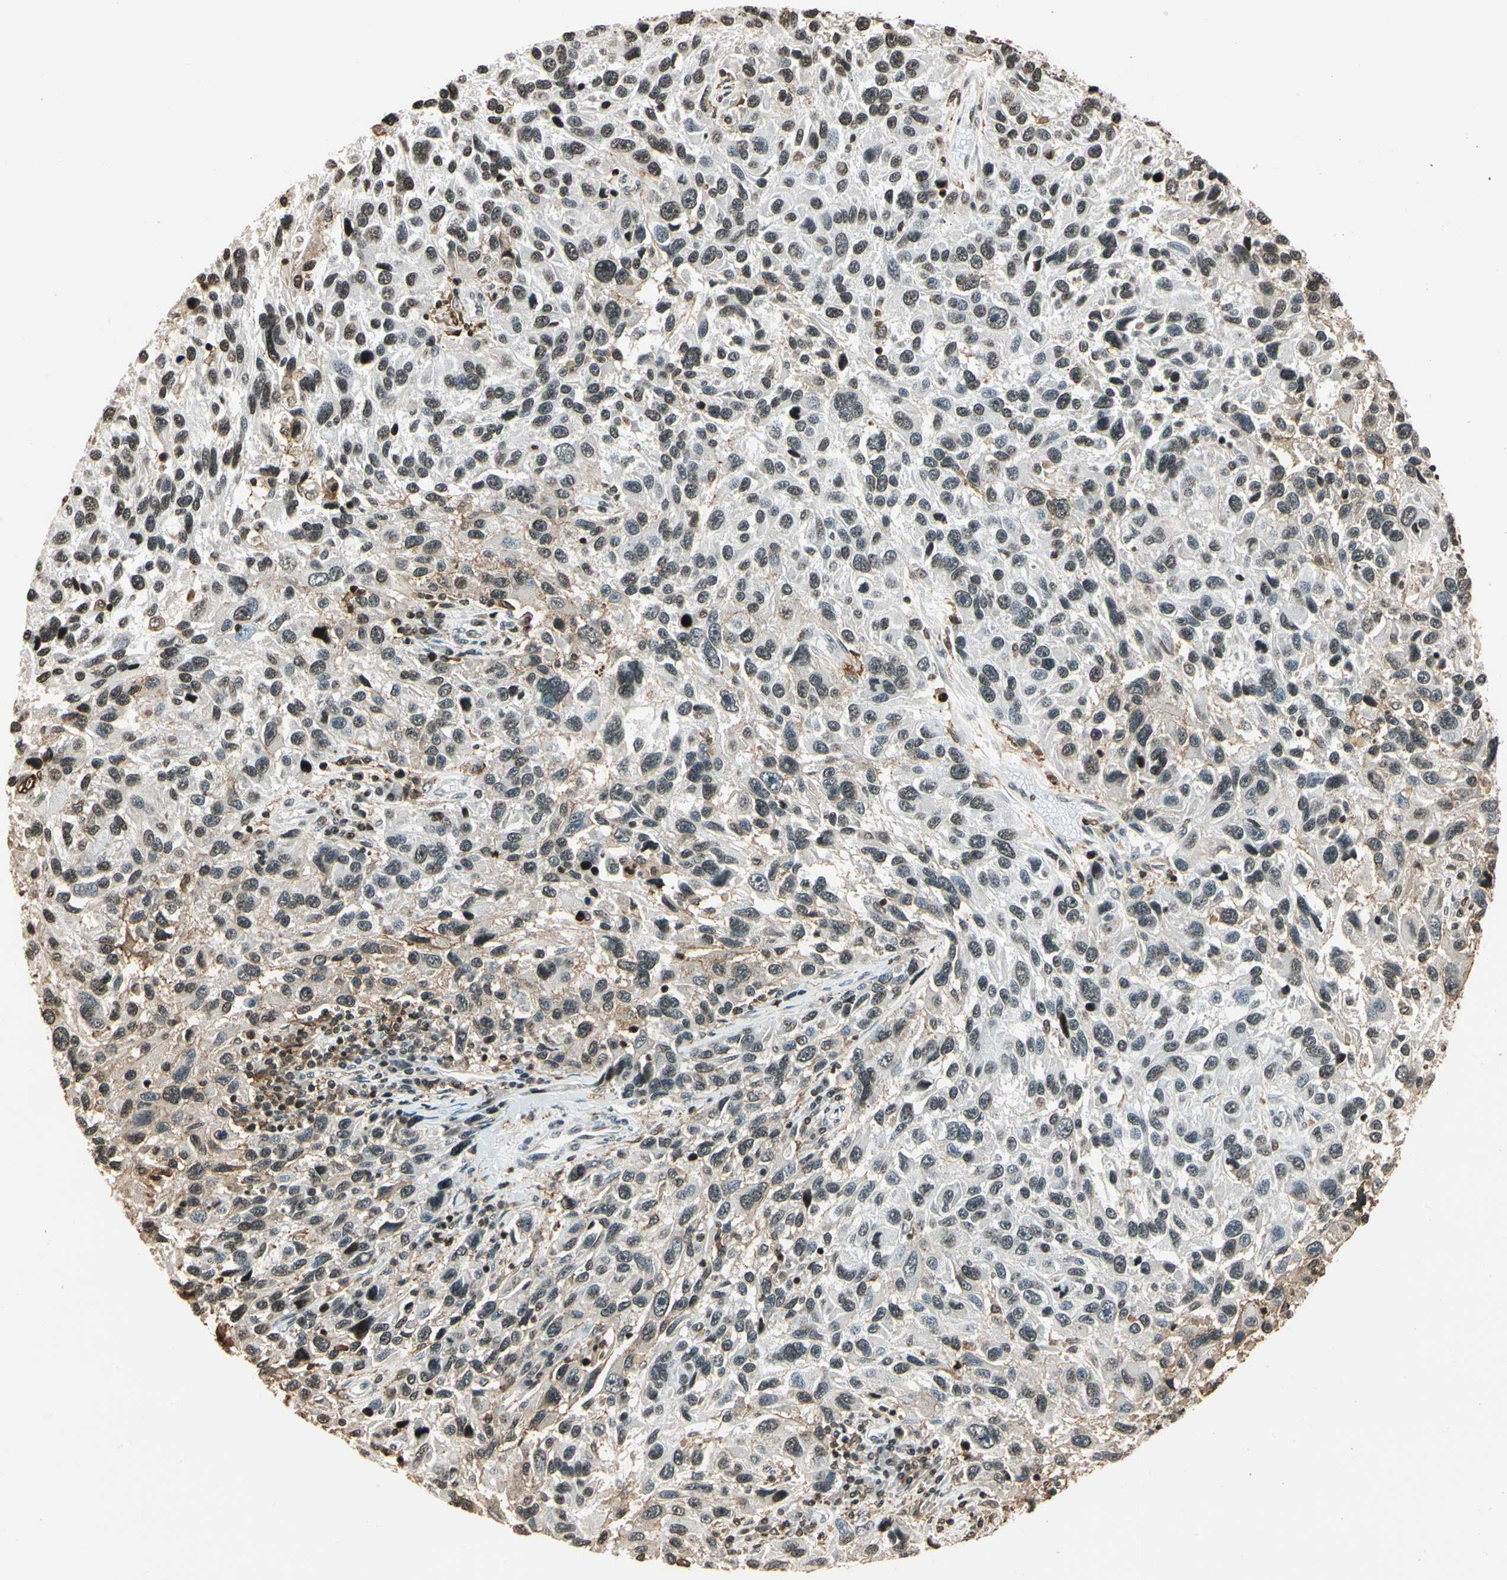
{"staining": {"intensity": "weak", "quantity": "25%-75%", "location": "nuclear"}, "tissue": "melanoma", "cell_type": "Tumor cells", "image_type": "cancer", "snomed": [{"axis": "morphology", "description": "Malignant melanoma, NOS"}, {"axis": "topography", "description": "Skin"}], "caption": "An immunohistochemistry histopathology image of neoplastic tissue is shown. Protein staining in brown shows weak nuclear positivity in malignant melanoma within tumor cells. (brown staining indicates protein expression, while blue staining denotes nuclei).", "gene": "FER", "patient": {"sex": "male", "age": 53}}